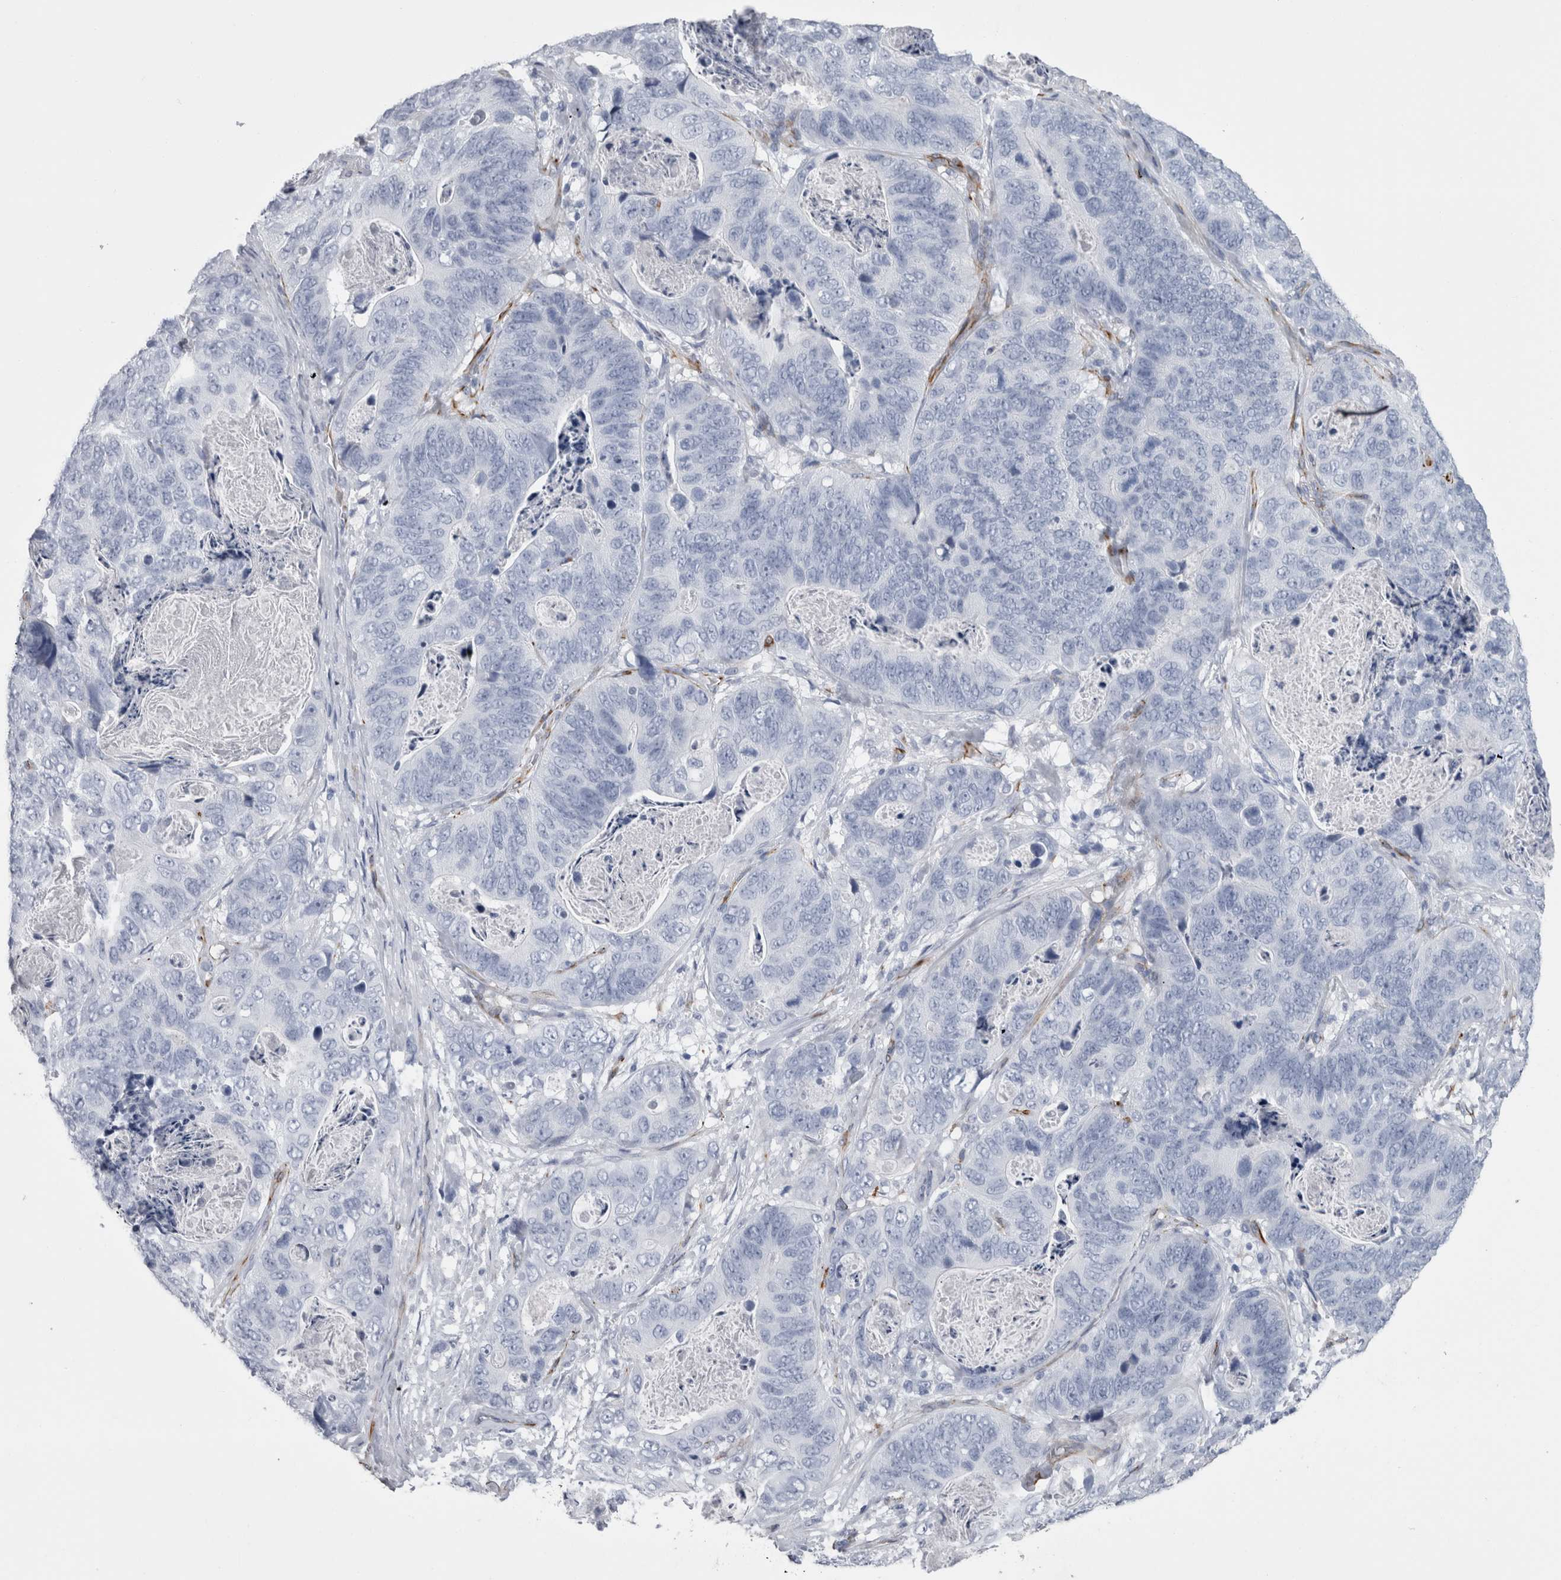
{"staining": {"intensity": "negative", "quantity": "none", "location": "none"}, "tissue": "stomach cancer", "cell_type": "Tumor cells", "image_type": "cancer", "snomed": [{"axis": "morphology", "description": "Normal tissue, NOS"}, {"axis": "morphology", "description": "Adenocarcinoma, NOS"}, {"axis": "topography", "description": "Stomach"}], "caption": "The micrograph exhibits no significant positivity in tumor cells of stomach cancer (adenocarcinoma). (Stains: DAB immunohistochemistry (IHC) with hematoxylin counter stain, Microscopy: brightfield microscopy at high magnification).", "gene": "VWDE", "patient": {"sex": "female", "age": 89}}